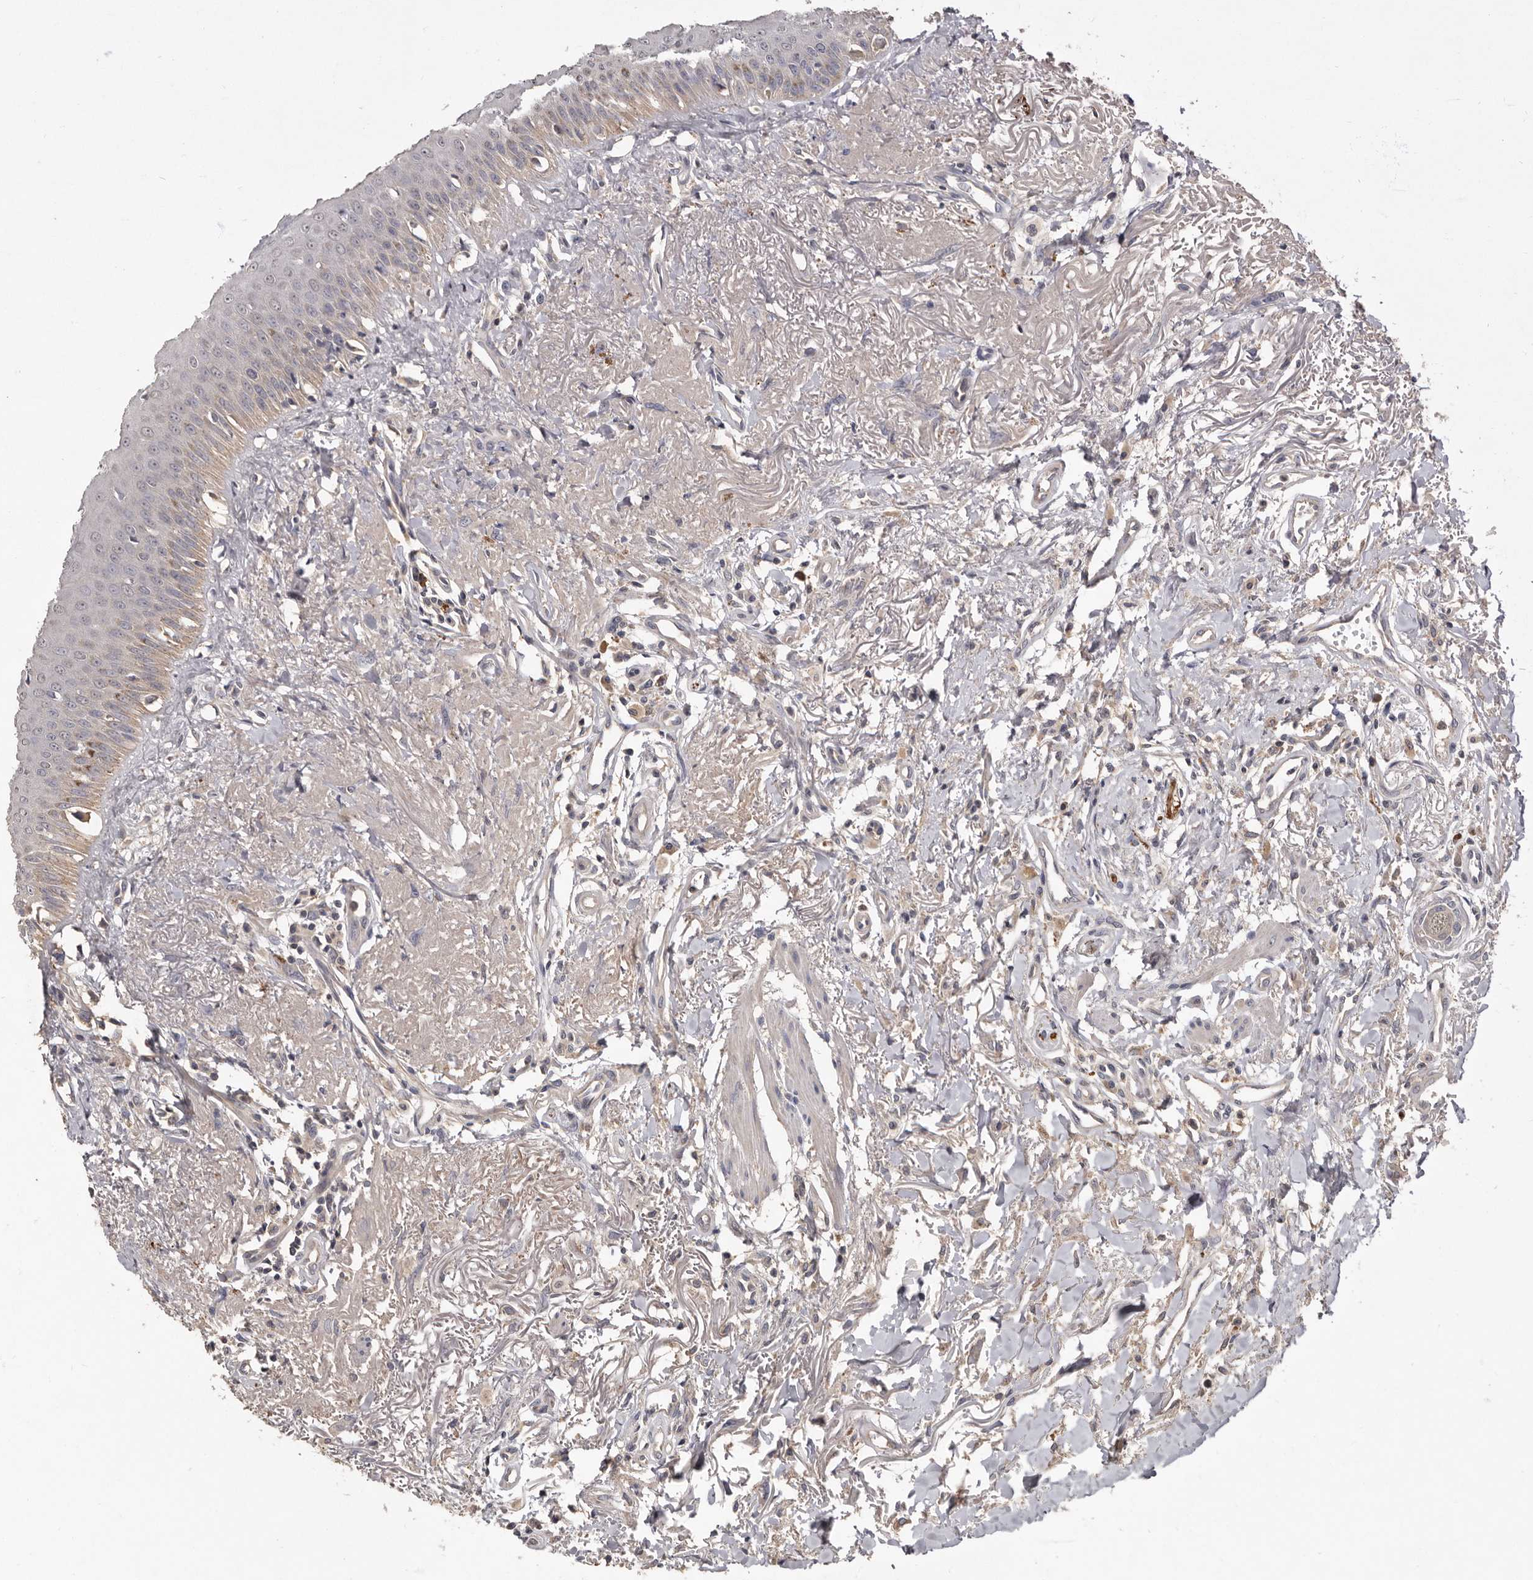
{"staining": {"intensity": "weak", "quantity": "25%-75%", "location": "cytoplasmic/membranous"}, "tissue": "oral mucosa", "cell_type": "Squamous epithelial cells", "image_type": "normal", "snomed": [{"axis": "morphology", "description": "Normal tissue, NOS"}, {"axis": "topography", "description": "Oral tissue"}], "caption": "A low amount of weak cytoplasmic/membranous staining is identified in about 25%-75% of squamous epithelial cells in benign oral mucosa. (brown staining indicates protein expression, while blue staining denotes nuclei).", "gene": "KIF26B", "patient": {"sex": "female", "age": 70}}